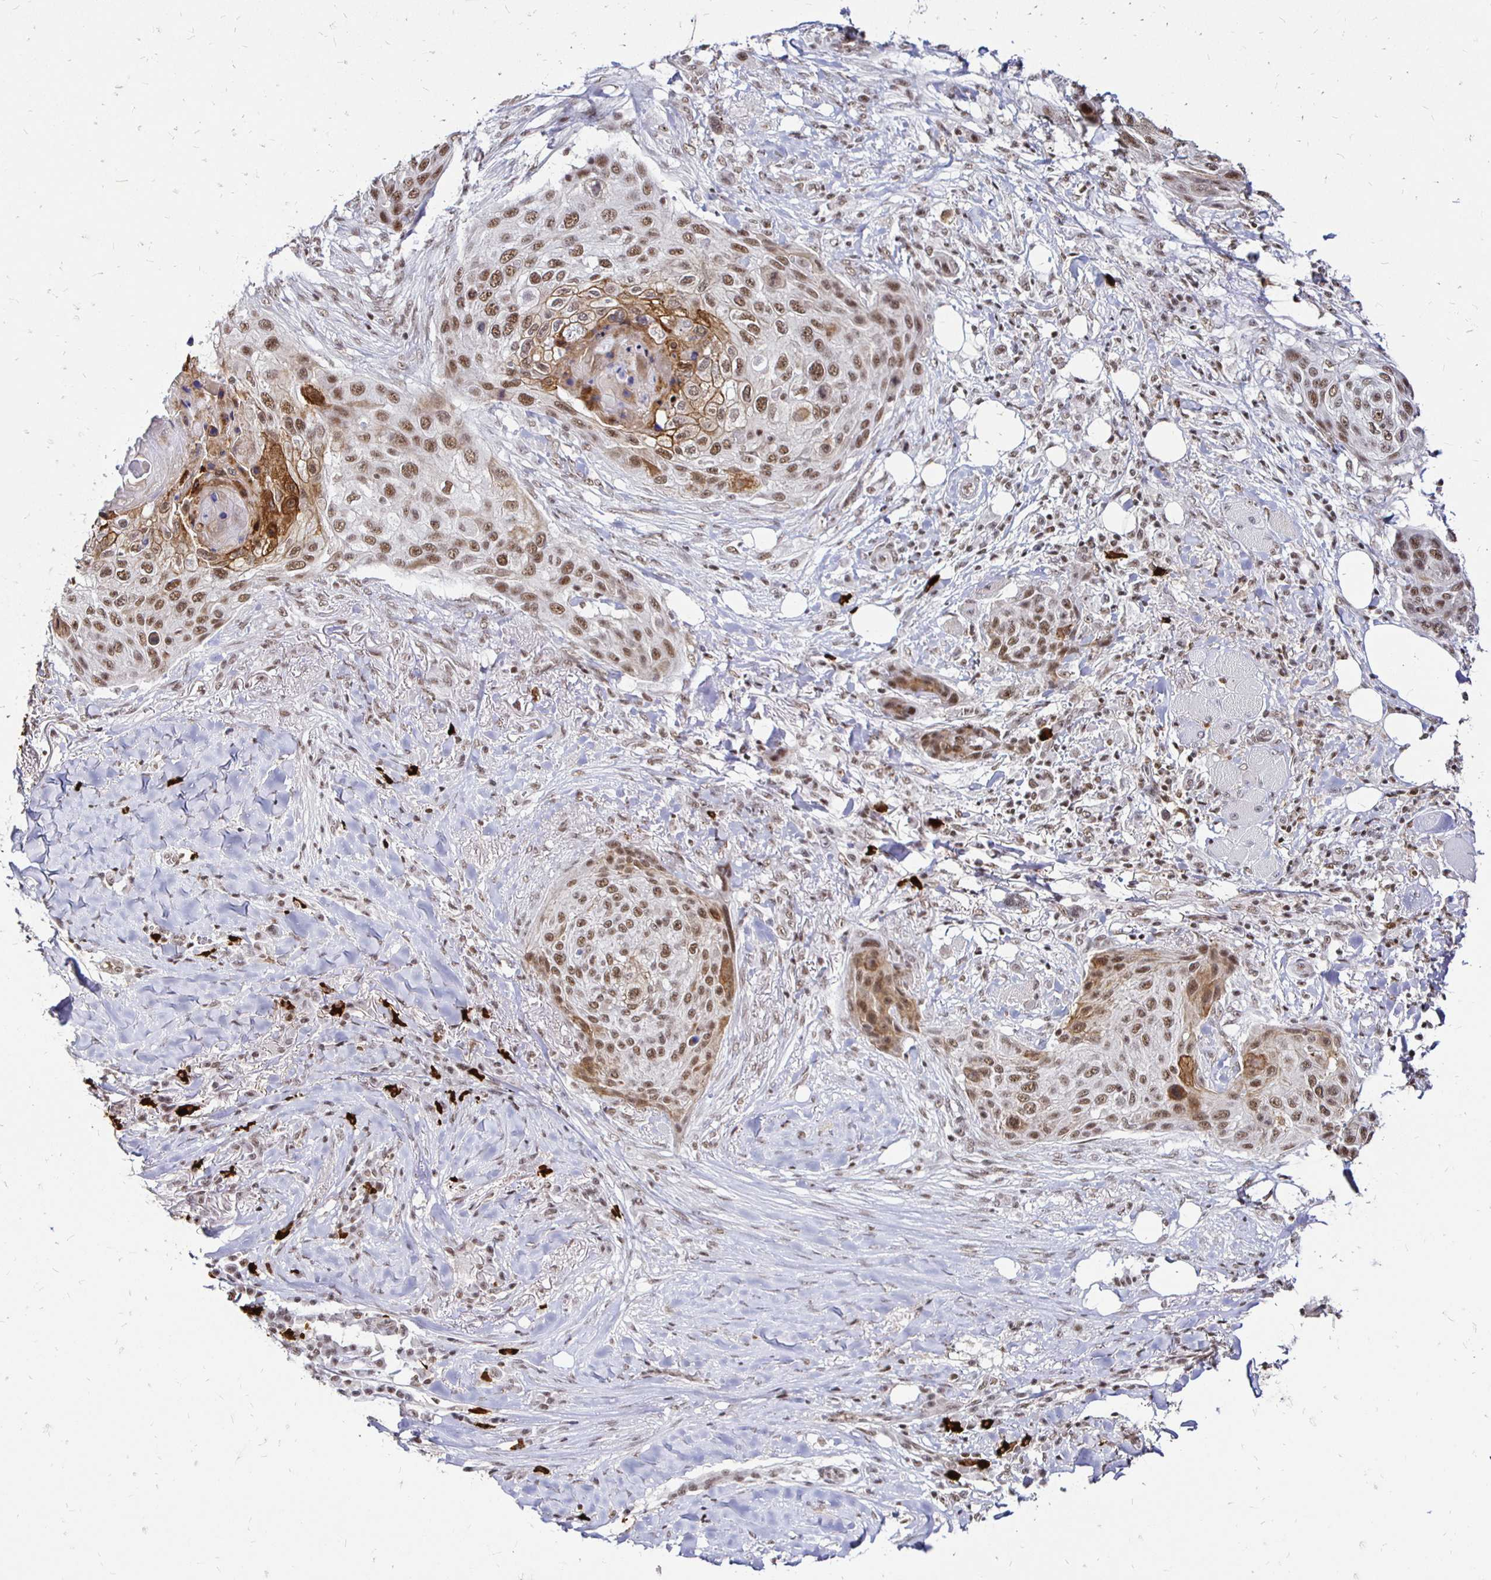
{"staining": {"intensity": "moderate", "quantity": ">75%", "location": "cytoplasmic/membranous,nuclear"}, "tissue": "skin cancer", "cell_type": "Tumor cells", "image_type": "cancer", "snomed": [{"axis": "morphology", "description": "Squamous cell carcinoma, NOS"}, {"axis": "topography", "description": "Skin"}], "caption": "Immunohistochemical staining of human skin cancer demonstrates moderate cytoplasmic/membranous and nuclear protein expression in about >75% of tumor cells.", "gene": "SIN3A", "patient": {"sex": "female", "age": 87}}